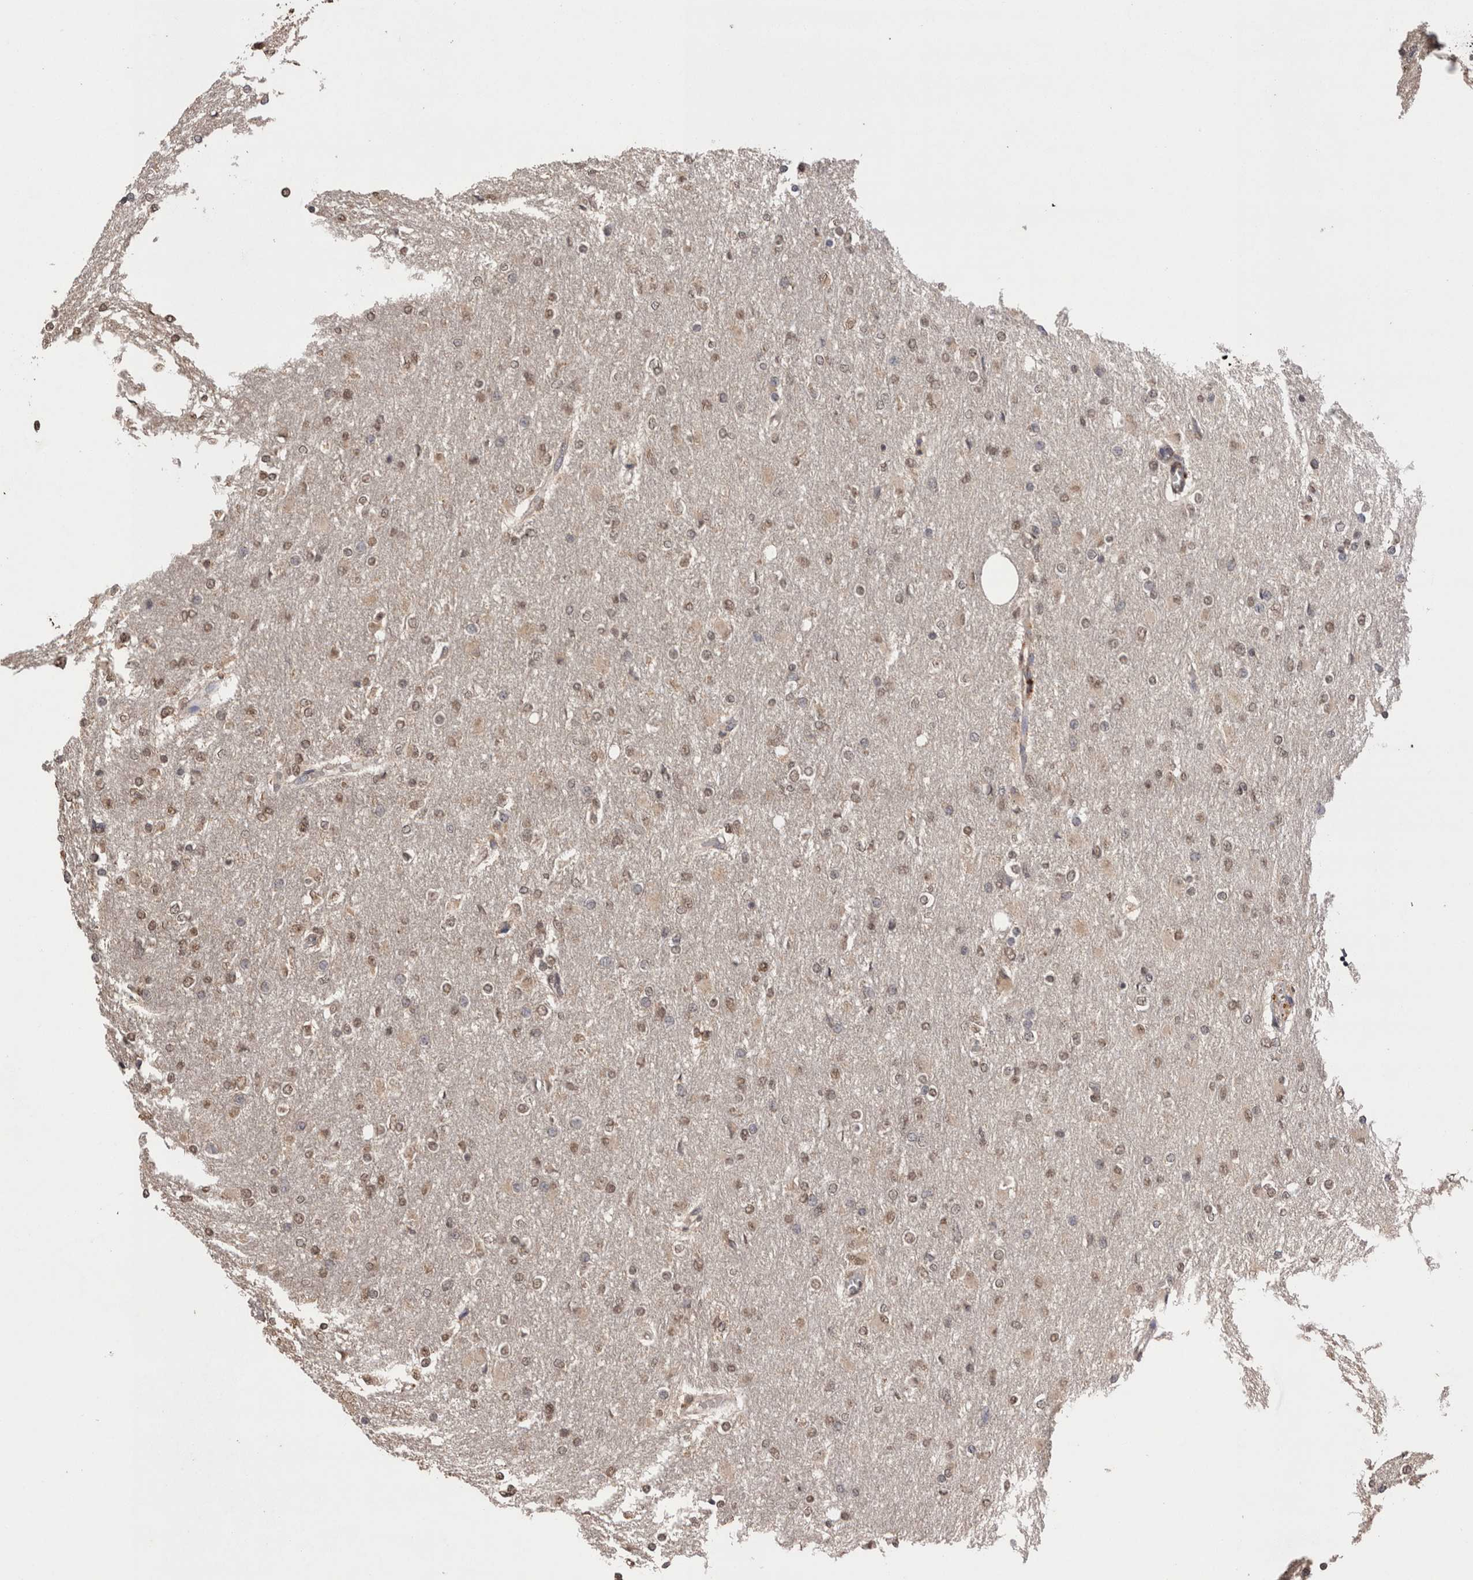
{"staining": {"intensity": "weak", "quantity": ">75%", "location": "nuclear"}, "tissue": "glioma", "cell_type": "Tumor cells", "image_type": "cancer", "snomed": [{"axis": "morphology", "description": "Glioma, malignant, High grade"}, {"axis": "topography", "description": "Cerebral cortex"}], "caption": "DAB immunohistochemical staining of malignant glioma (high-grade) displays weak nuclear protein positivity in approximately >75% of tumor cells.", "gene": "GRK5", "patient": {"sex": "female", "age": 36}}